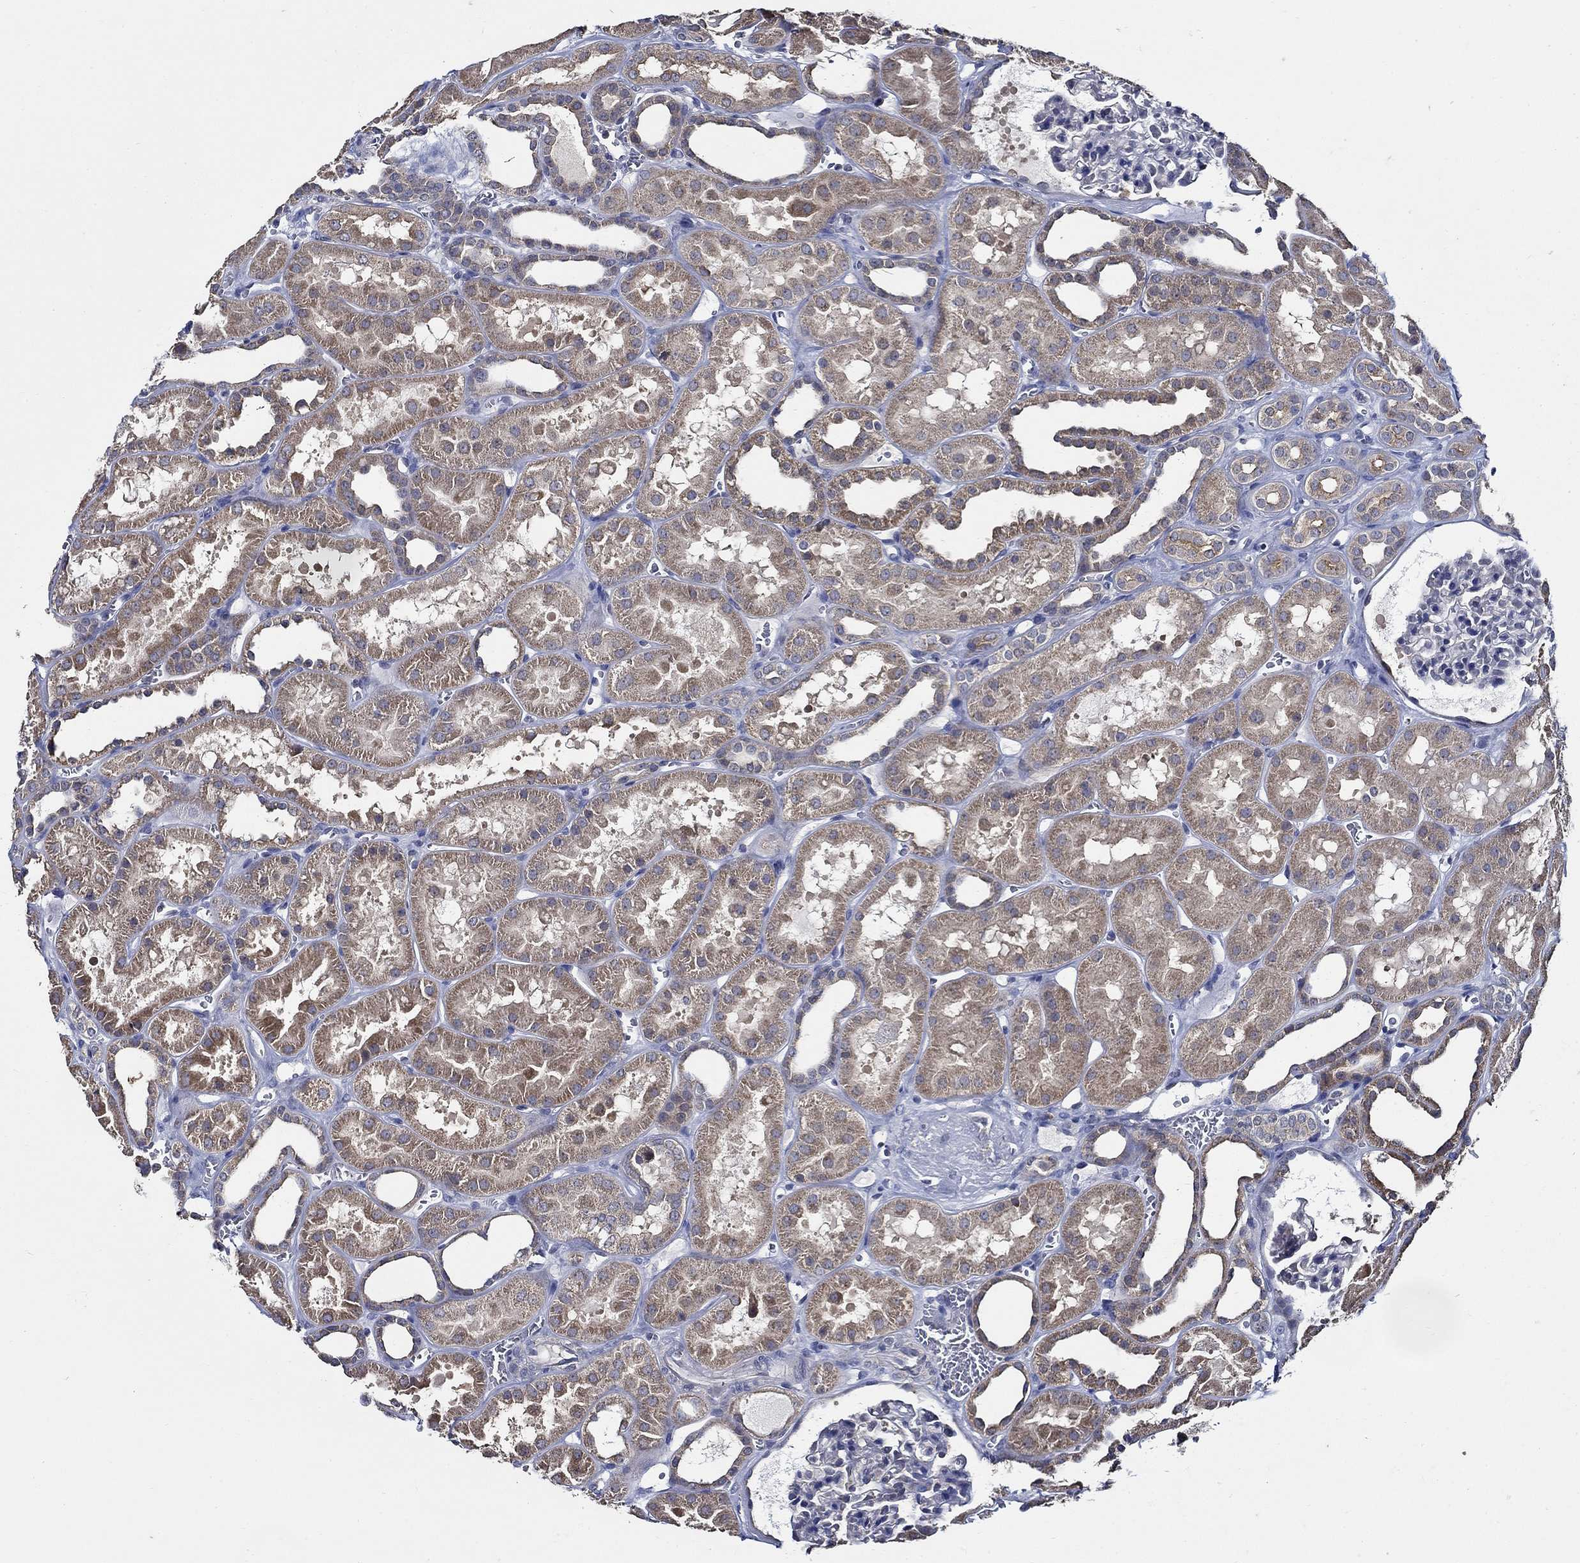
{"staining": {"intensity": "negative", "quantity": "none", "location": "none"}, "tissue": "kidney", "cell_type": "Cells in glomeruli", "image_type": "normal", "snomed": [{"axis": "morphology", "description": "Normal tissue, NOS"}, {"axis": "topography", "description": "Kidney"}], "caption": "Immunohistochemical staining of unremarkable kidney exhibits no significant expression in cells in glomeruli. Nuclei are stained in blue.", "gene": "WDR53", "patient": {"sex": "female", "age": 41}}